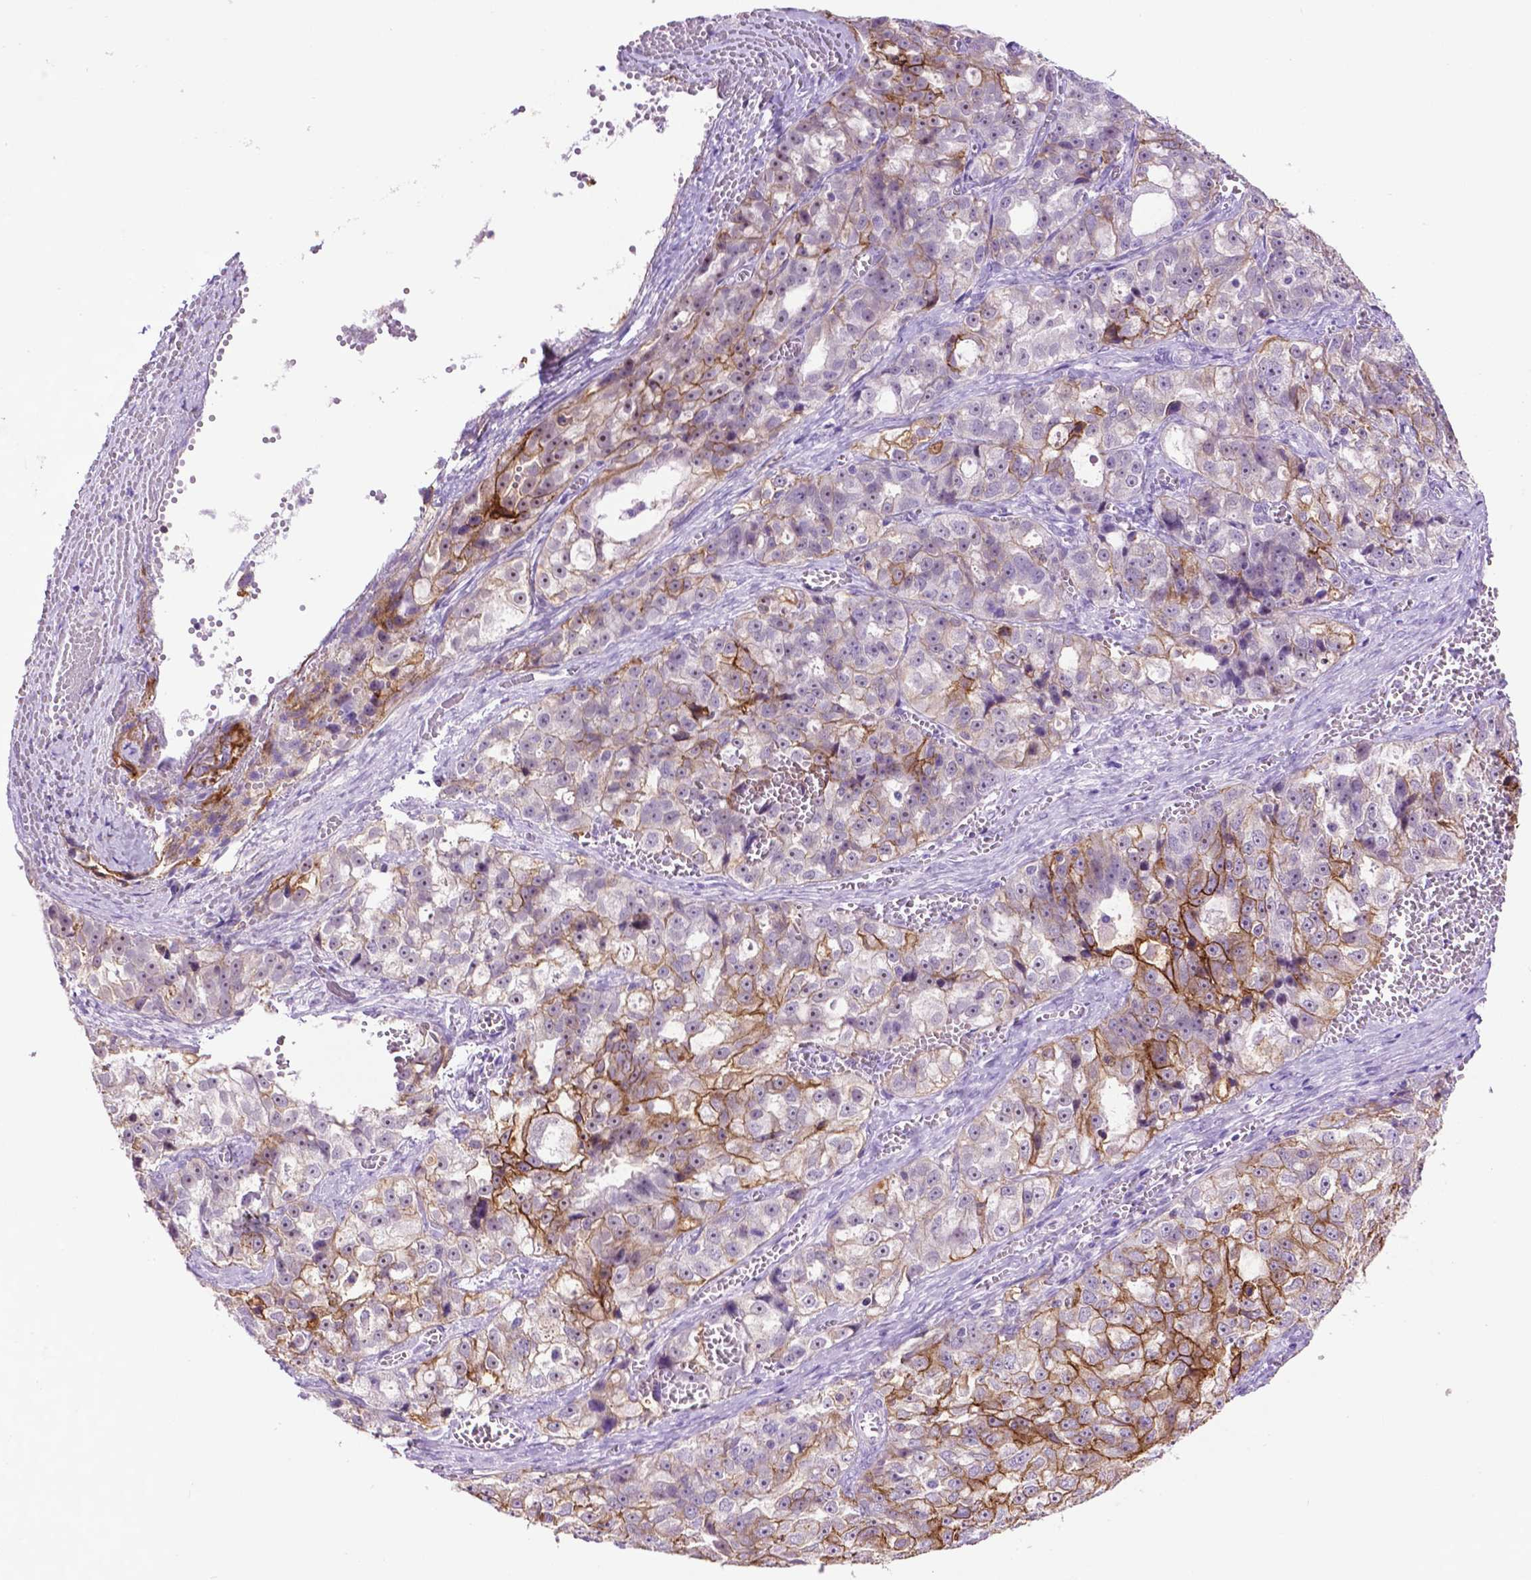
{"staining": {"intensity": "moderate", "quantity": "<25%", "location": "cytoplasmic/membranous"}, "tissue": "ovarian cancer", "cell_type": "Tumor cells", "image_type": "cancer", "snomed": [{"axis": "morphology", "description": "Cystadenocarcinoma, serous, NOS"}, {"axis": "topography", "description": "Ovary"}], "caption": "The histopathology image demonstrates staining of serous cystadenocarcinoma (ovarian), revealing moderate cytoplasmic/membranous protein staining (brown color) within tumor cells.", "gene": "TACSTD2", "patient": {"sex": "female", "age": 51}}